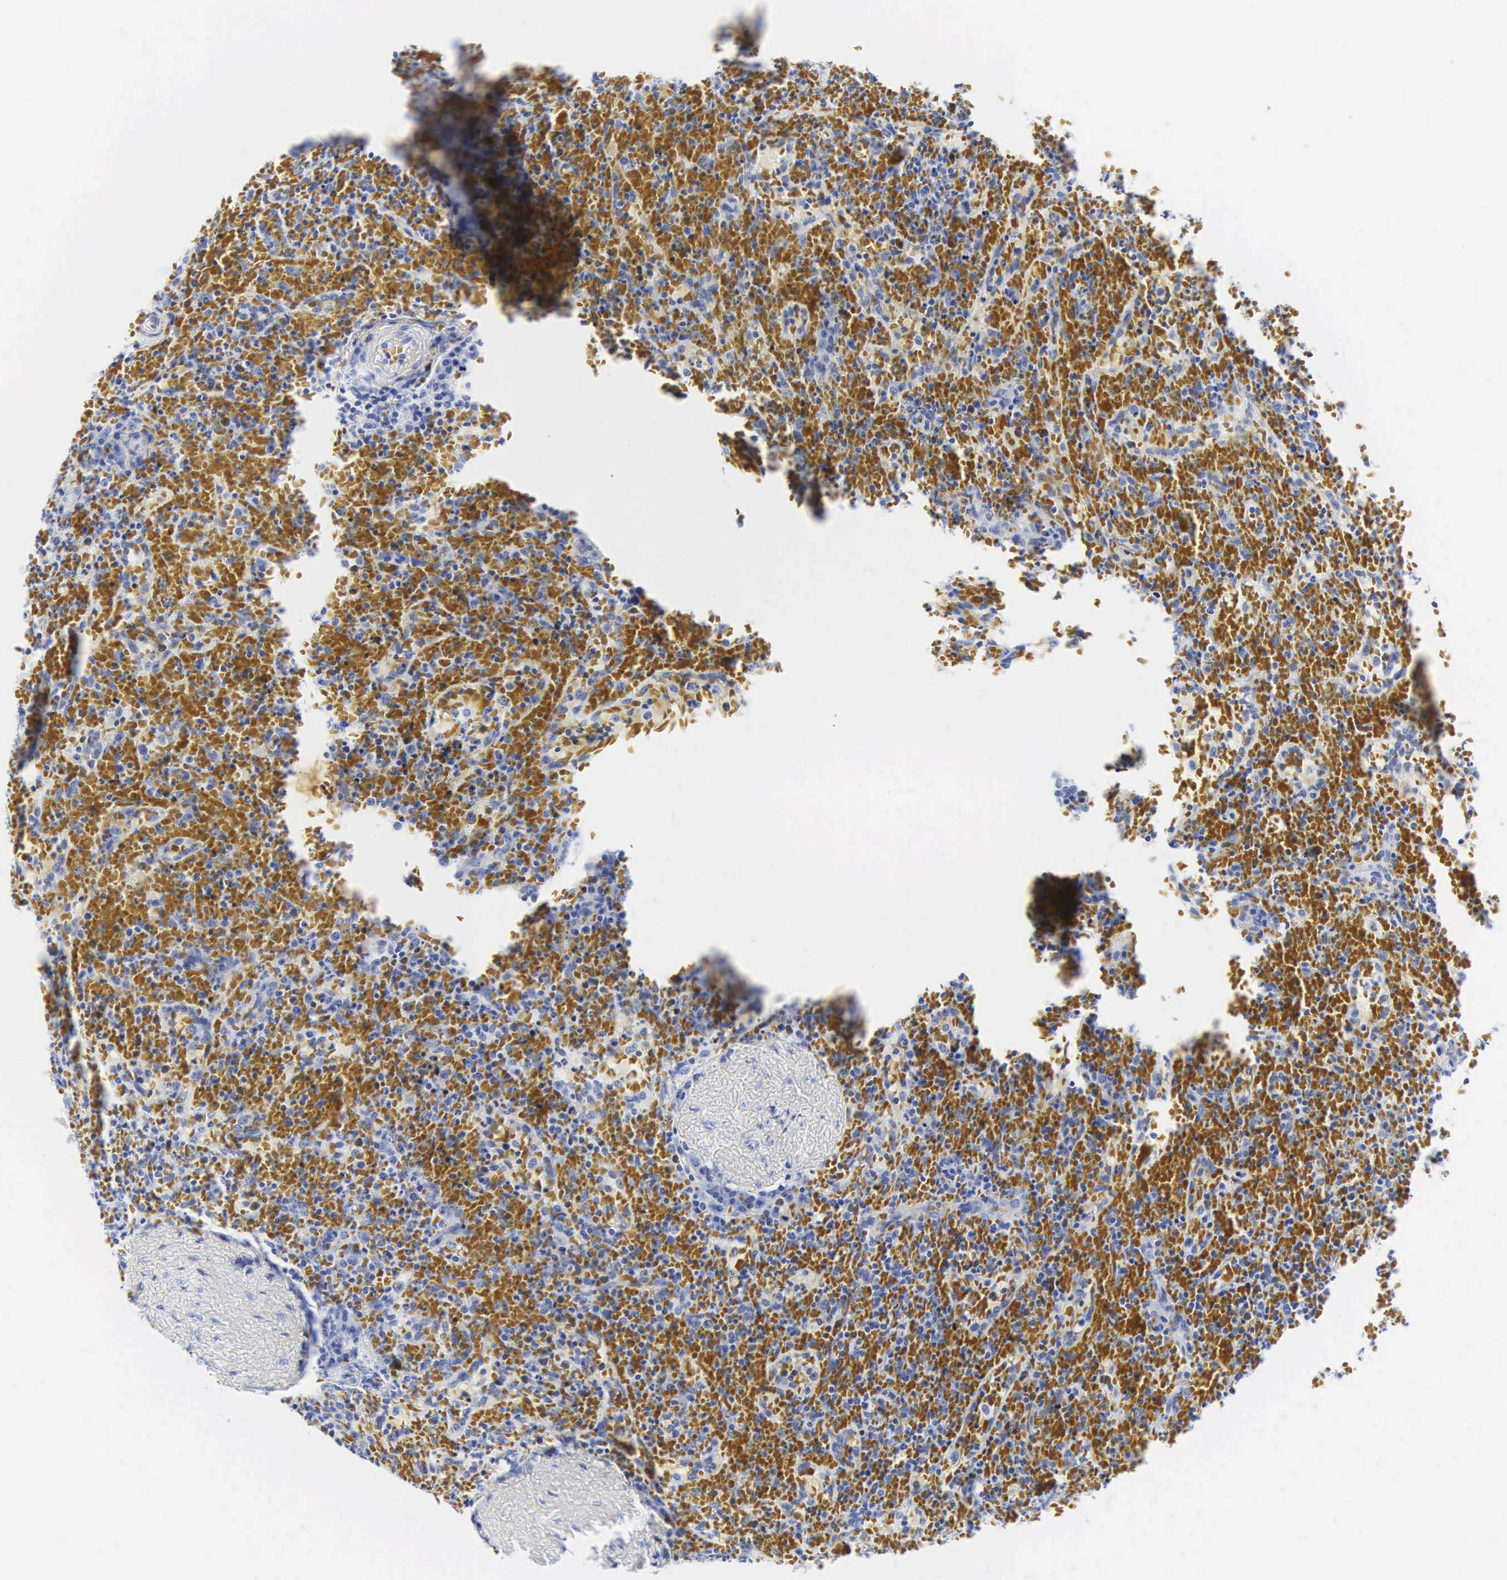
{"staining": {"intensity": "negative", "quantity": "none", "location": "none"}, "tissue": "lymphoma", "cell_type": "Tumor cells", "image_type": "cancer", "snomed": [{"axis": "morphology", "description": "Malignant lymphoma, non-Hodgkin's type, High grade"}, {"axis": "topography", "description": "Spleen"}, {"axis": "topography", "description": "Lymph node"}], "caption": "Histopathology image shows no significant protein positivity in tumor cells of high-grade malignant lymphoma, non-Hodgkin's type. Brightfield microscopy of immunohistochemistry stained with DAB (3,3'-diaminobenzidine) (brown) and hematoxylin (blue), captured at high magnification.", "gene": "CGB3", "patient": {"sex": "female", "age": 70}}